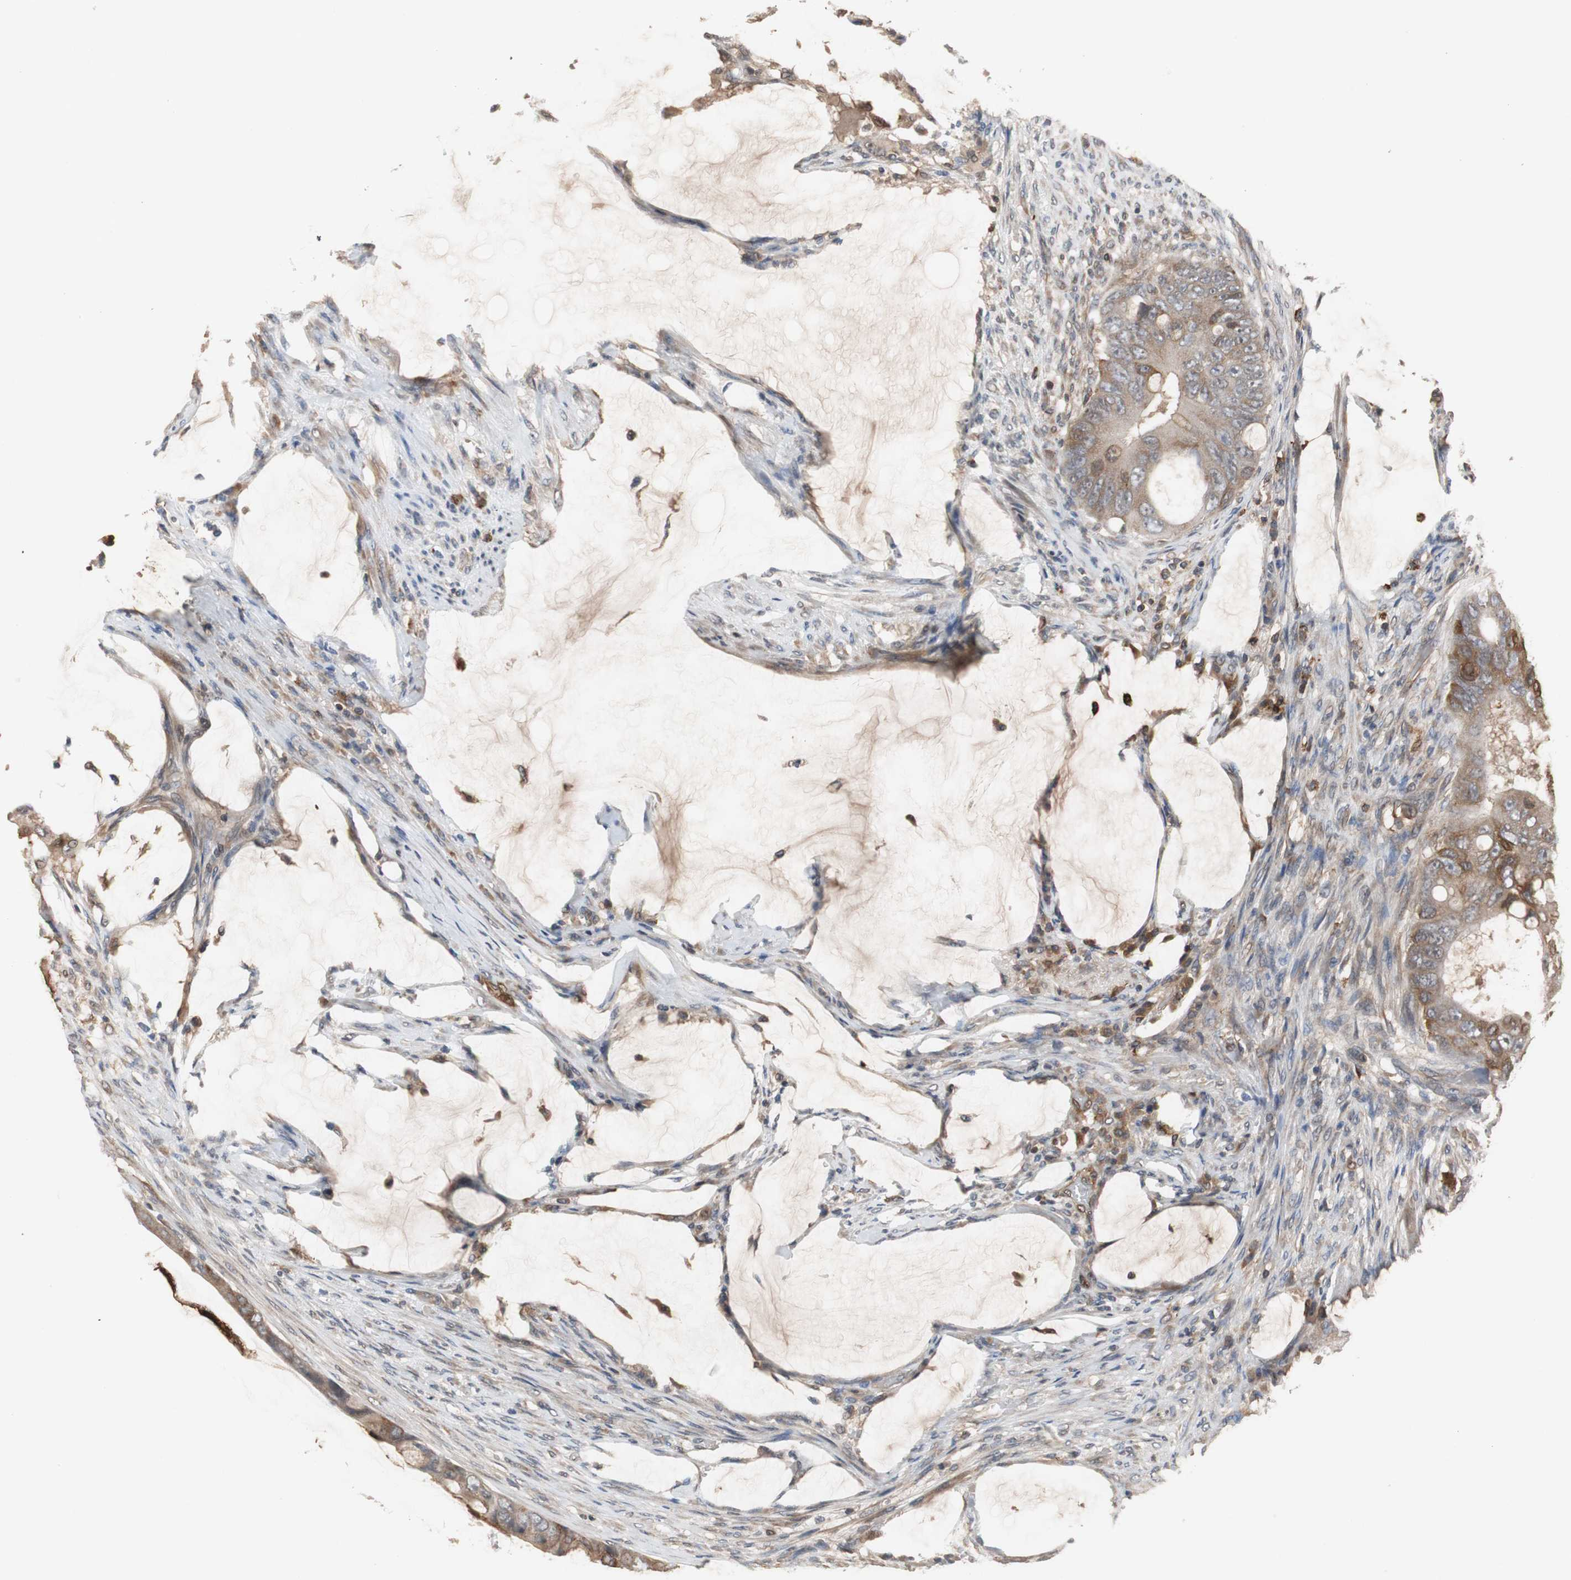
{"staining": {"intensity": "moderate", "quantity": ">75%", "location": "cytoplasmic/membranous"}, "tissue": "colorectal cancer", "cell_type": "Tumor cells", "image_type": "cancer", "snomed": [{"axis": "morphology", "description": "Adenocarcinoma, NOS"}, {"axis": "topography", "description": "Rectum"}], "caption": "The immunohistochemical stain highlights moderate cytoplasmic/membranous staining in tumor cells of colorectal cancer (adenocarcinoma) tissue. Using DAB (brown) and hematoxylin (blue) stains, captured at high magnification using brightfield microscopy.", "gene": "NDRG1", "patient": {"sex": "female", "age": 77}}